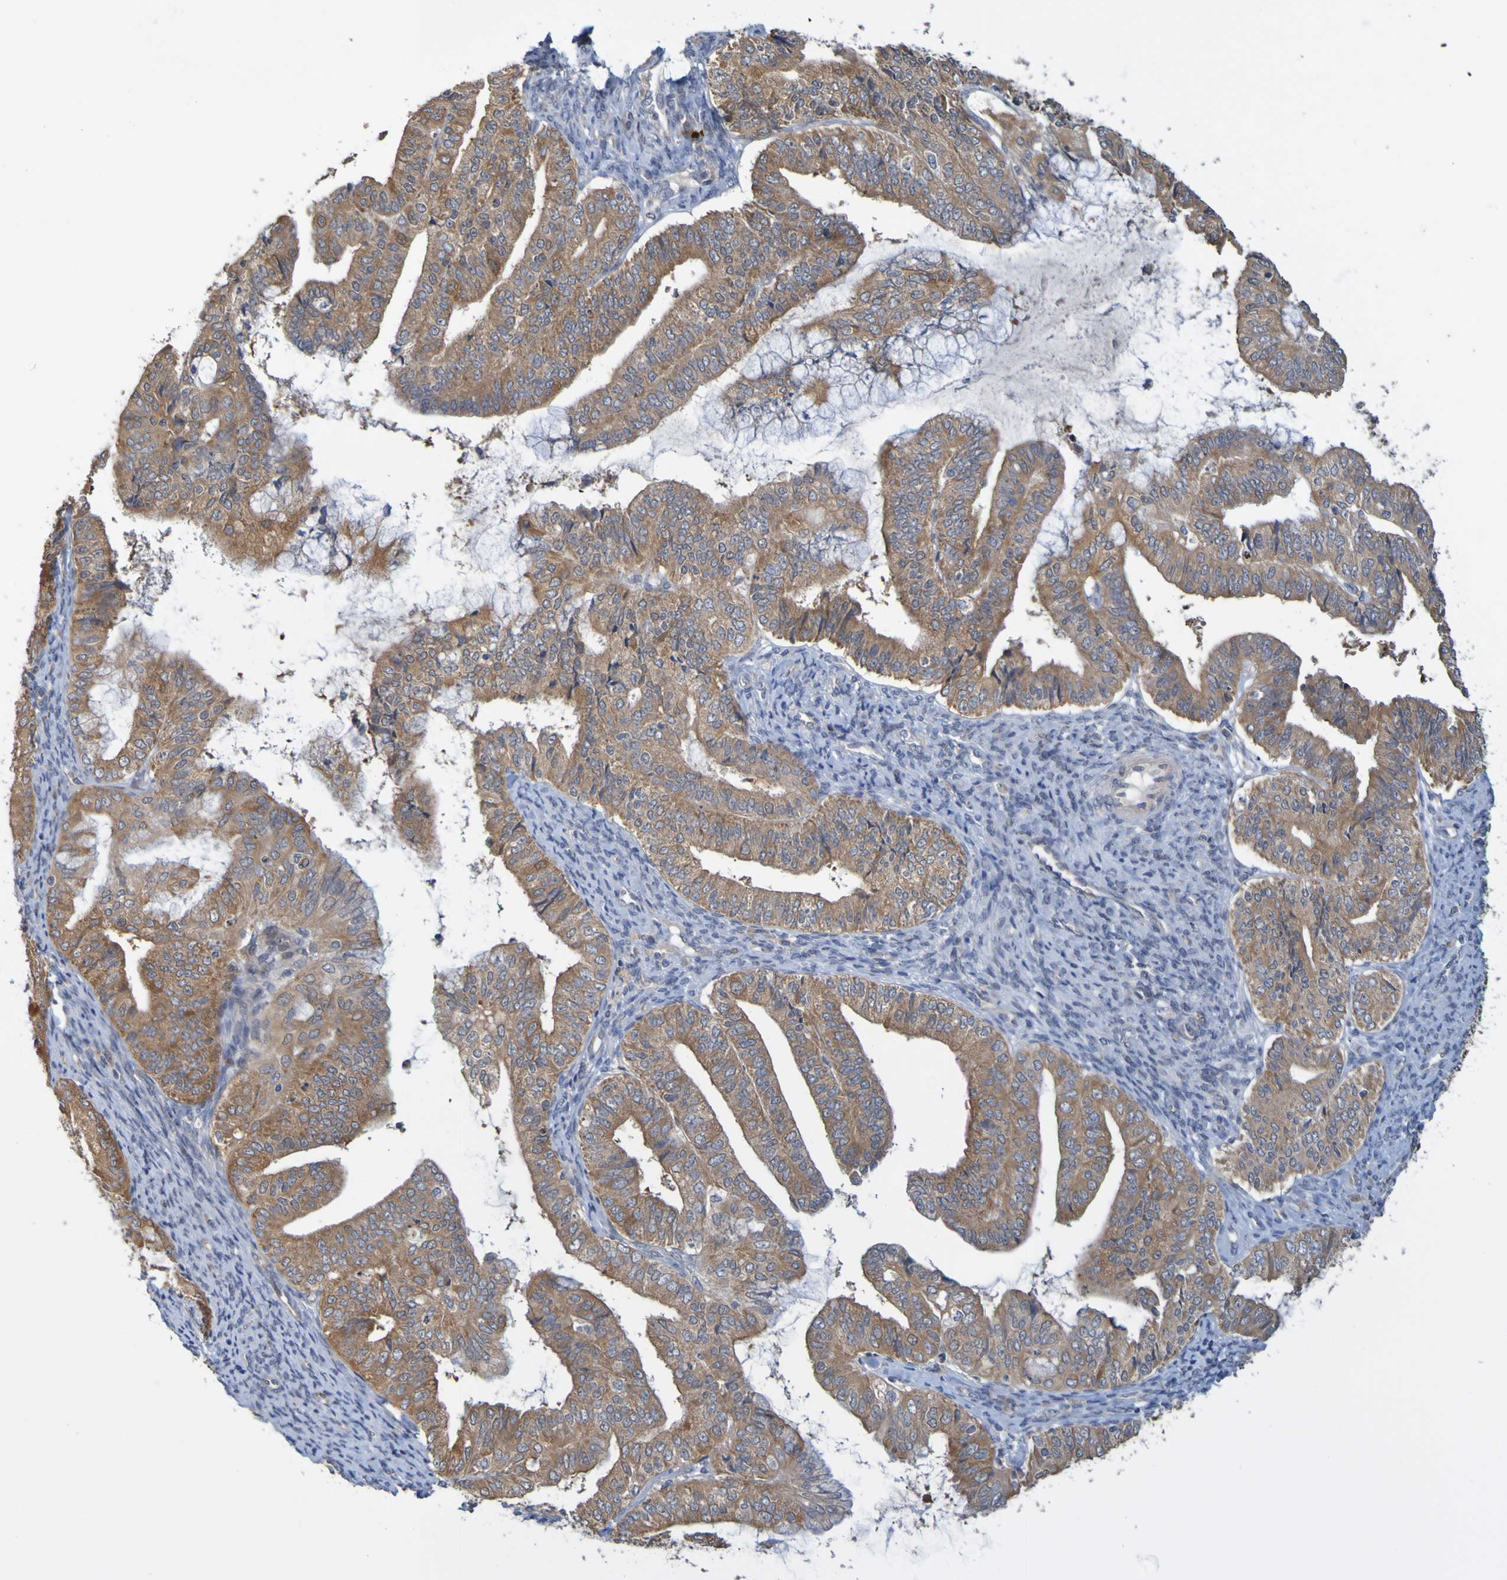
{"staining": {"intensity": "moderate", "quantity": ">75%", "location": "cytoplasmic/membranous"}, "tissue": "endometrial cancer", "cell_type": "Tumor cells", "image_type": "cancer", "snomed": [{"axis": "morphology", "description": "Adenocarcinoma, NOS"}, {"axis": "topography", "description": "Endometrium"}], "caption": "High-magnification brightfield microscopy of adenocarcinoma (endometrial) stained with DAB (3,3'-diaminobenzidine) (brown) and counterstained with hematoxylin (blue). tumor cells exhibit moderate cytoplasmic/membranous expression is identified in about>75% of cells.", "gene": "NAV2", "patient": {"sex": "female", "age": 63}}